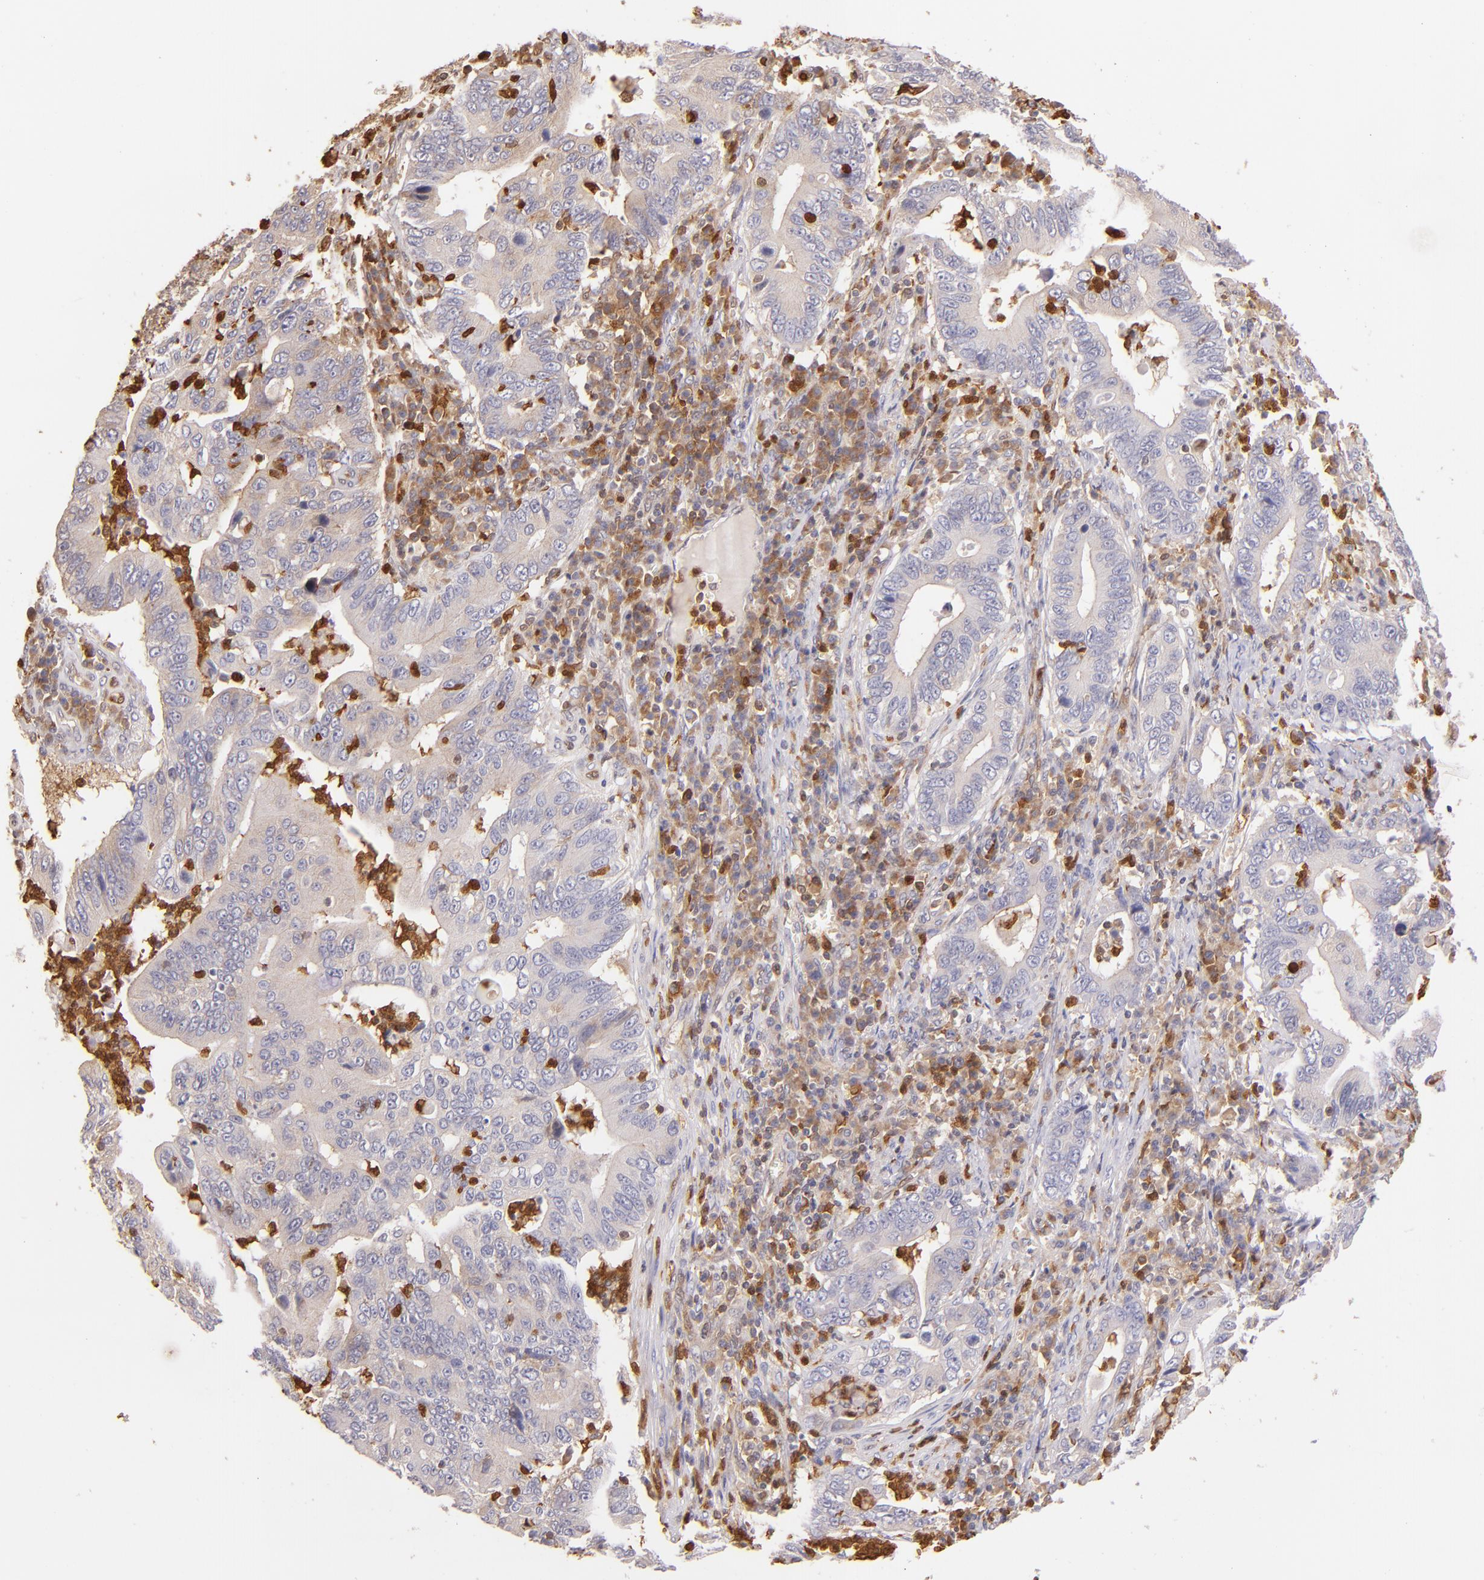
{"staining": {"intensity": "weak", "quantity": ">75%", "location": "cytoplasmic/membranous"}, "tissue": "stomach cancer", "cell_type": "Tumor cells", "image_type": "cancer", "snomed": [{"axis": "morphology", "description": "Adenocarcinoma, NOS"}, {"axis": "topography", "description": "Stomach, upper"}], "caption": "Adenocarcinoma (stomach) tissue demonstrates weak cytoplasmic/membranous positivity in about >75% of tumor cells, visualized by immunohistochemistry.", "gene": "BTK", "patient": {"sex": "male", "age": 63}}